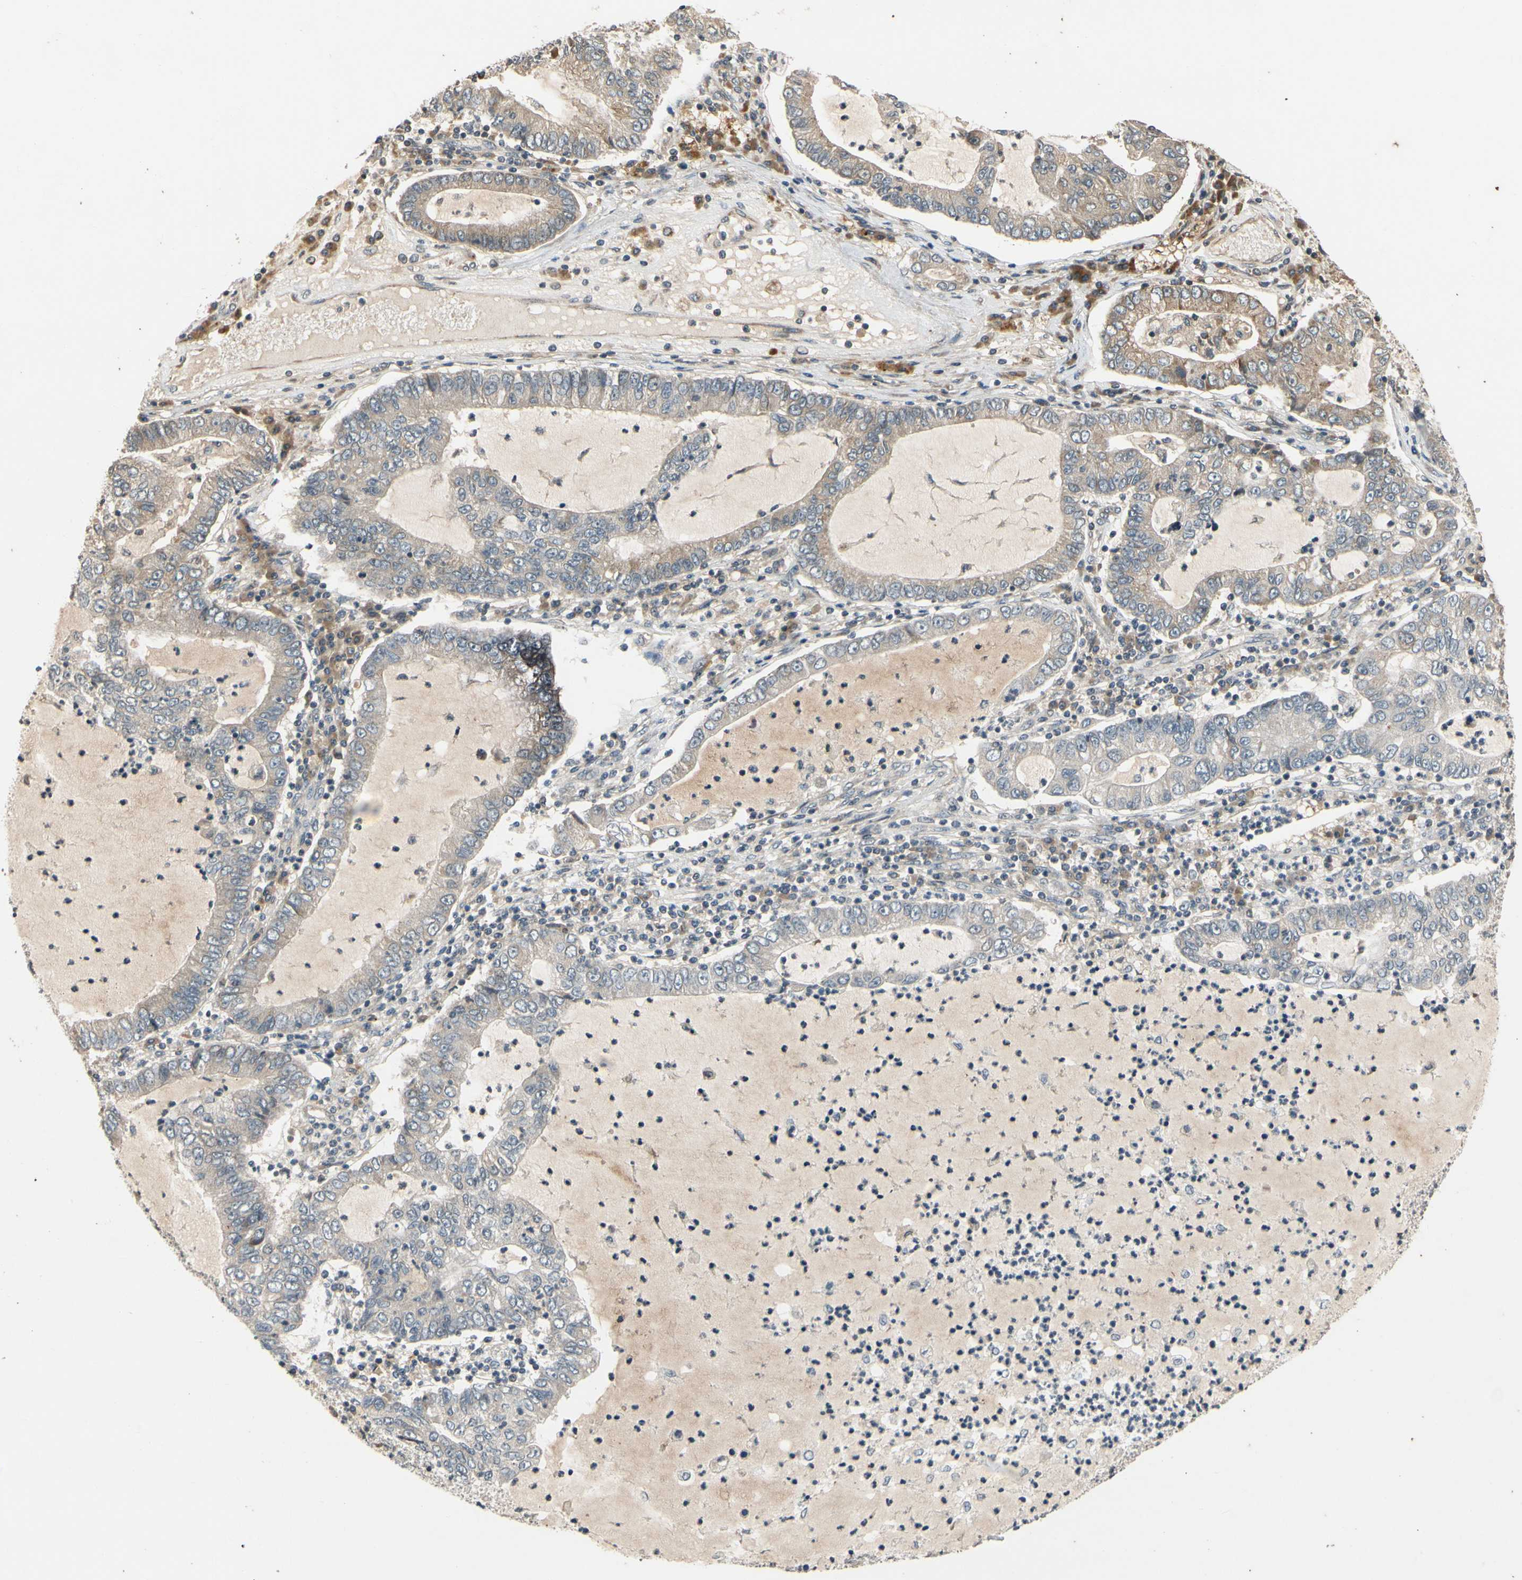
{"staining": {"intensity": "weak", "quantity": ">75%", "location": "cytoplasmic/membranous"}, "tissue": "lung cancer", "cell_type": "Tumor cells", "image_type": "cancer", "snomed": [{"axis": "morphology", "description": "Adenocarcinoma, NOS"}, {"axis": "topography", "description": "Lung"}], "caption": "DAB immunohistochemical staining of lung adenocarcinoma reveals weak cytoplasmic/membranous protein positivity in about >75% of tumor cells. (DAB (3,3'-diaminobenzidine) IHC with brightfield microscopy, high magnification).", "gene": "ATP2C1", "patient": {"sex": "female", "age": 51}}